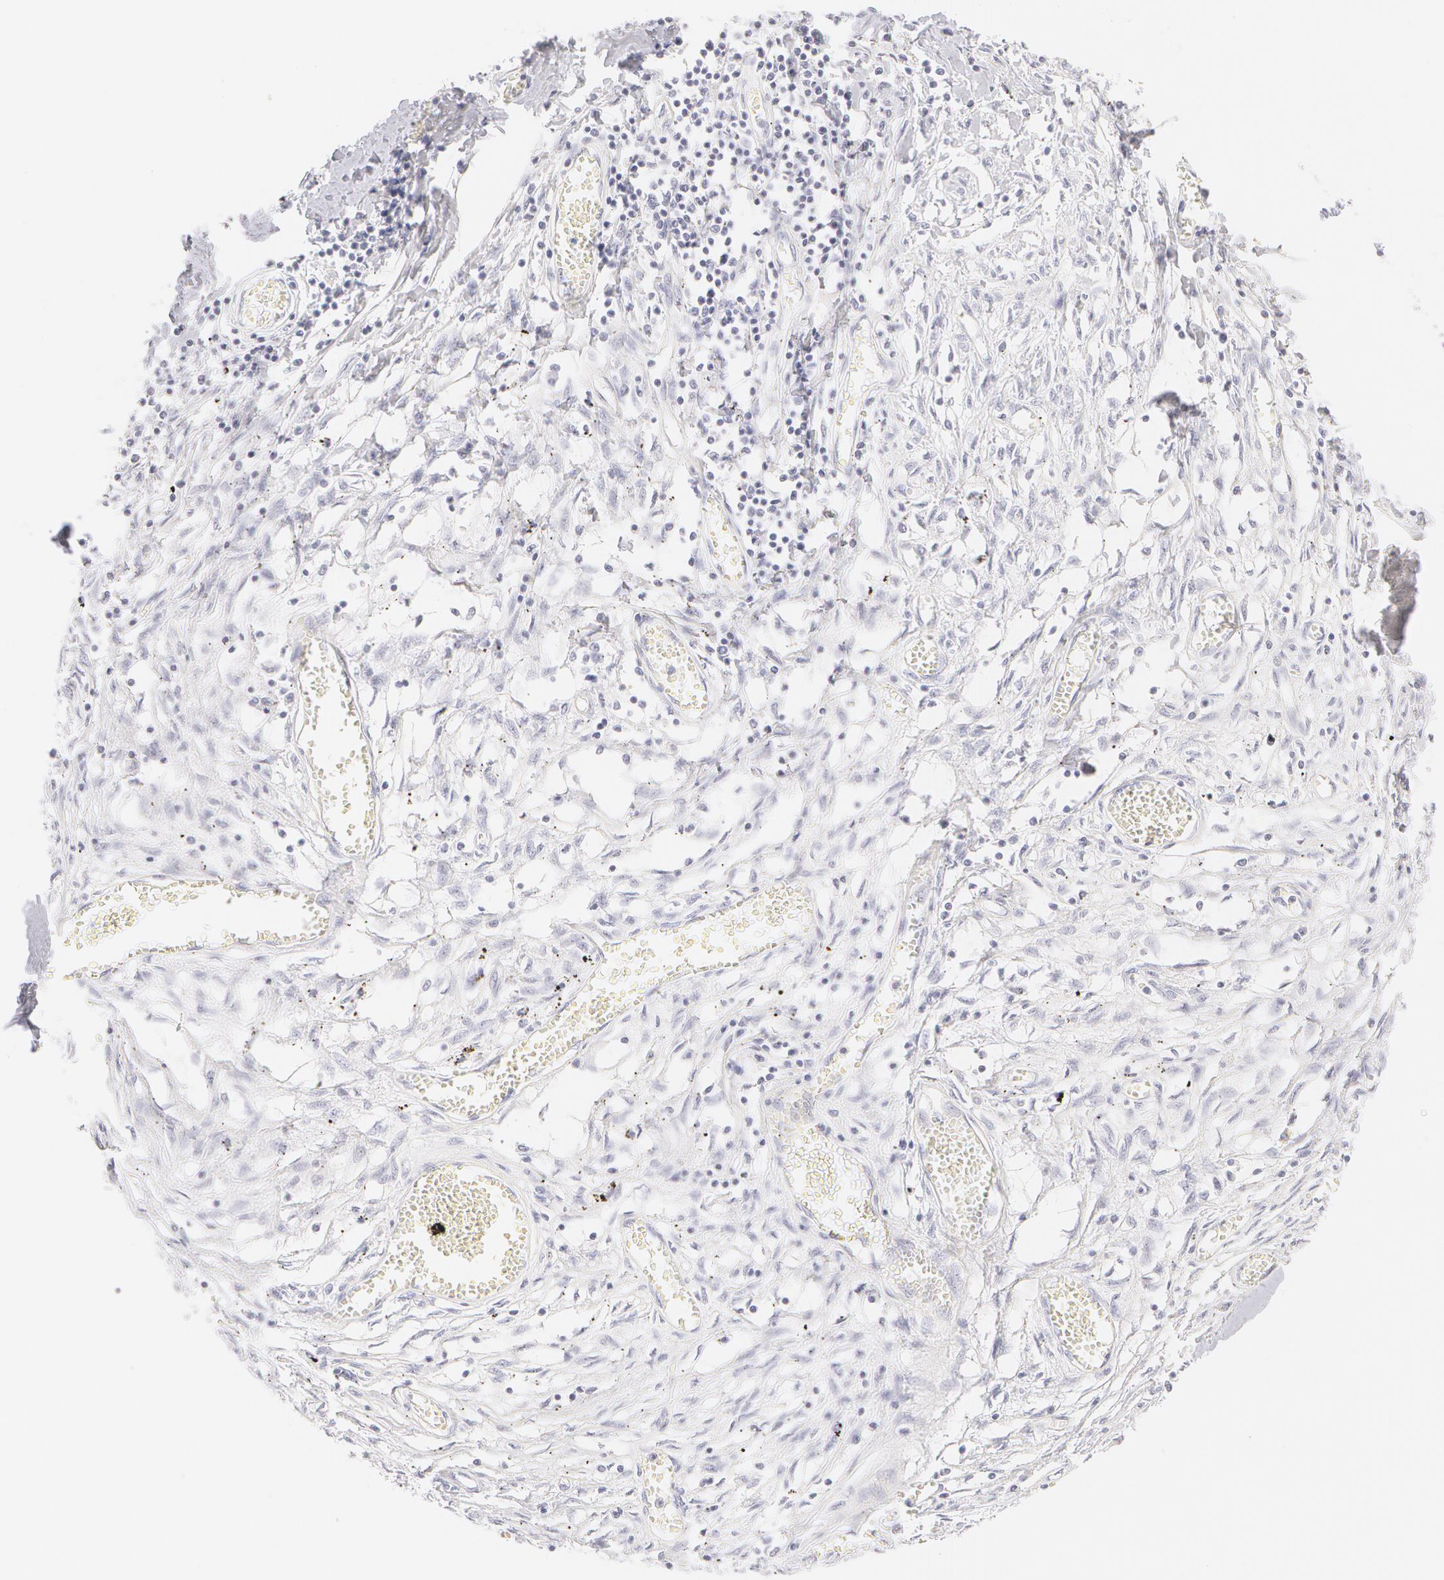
{"staining": {"intensity": "negative", "quantity": "none", "location": "none"}, "tissue": "adipose tissue", "cell_type": "Adipocytes", "image_type": "normal", "snomed": [{"axis": "morphology", "description": "Normal tissue, NOS"}, {"axis": "morphology", "description": "Sarcoma, NOS"}, {"axis": "topography", "description": "Skin"}, {"axis": "topography", "description": "Soft tissue"}], "caption": "Immunohistochemistry (IHC) image of unremarkable adipose tissue: human adipose tissue stained with DAB (3,3'-diaminobenzidine) exhibits no significant protein positivity in adipocytes. (DAB immunohistochemistry, high magnification).", "gene": "KRT8", "patient": {"sex": "female", "age": 51}}